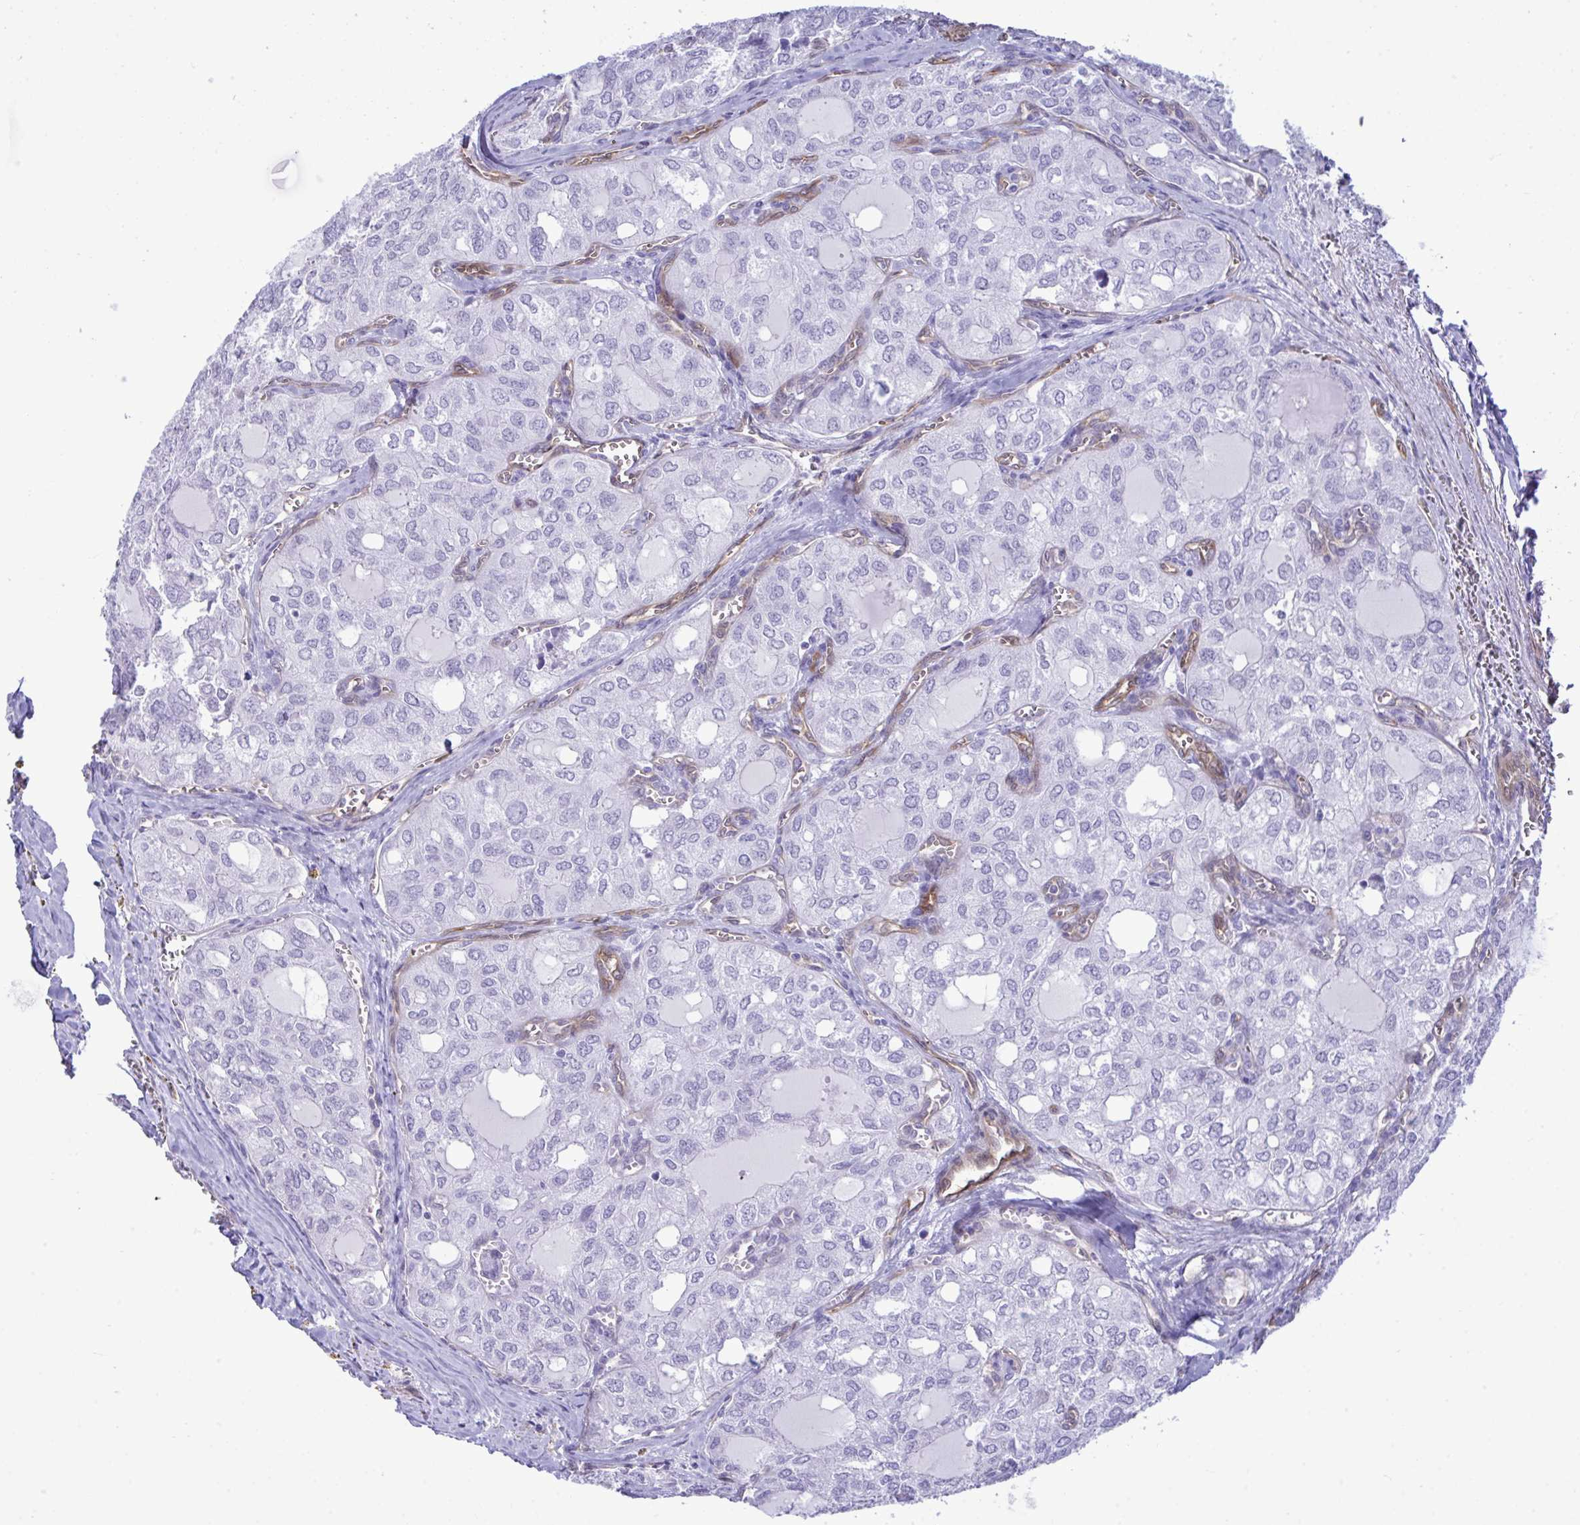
{"staining": {"intensity": "negative", "quantity": "none", "location": "none"}, "tissue": "thyroid cancer", "cell_type": "Tumor cells", "image_type": "cancer", "snomed": [{"axis": "morphology", "description": "Follicular adenoma carcinoma, NOS"}, {"axis": "topography", "description": "Thyroid gland"}], "caption": "Tumor cells are negative for protein expression in human follicular adenoma carcinoma (thyroid).", "gene": "LIMS2", "patient": {"sex": "male", "age": 75}}